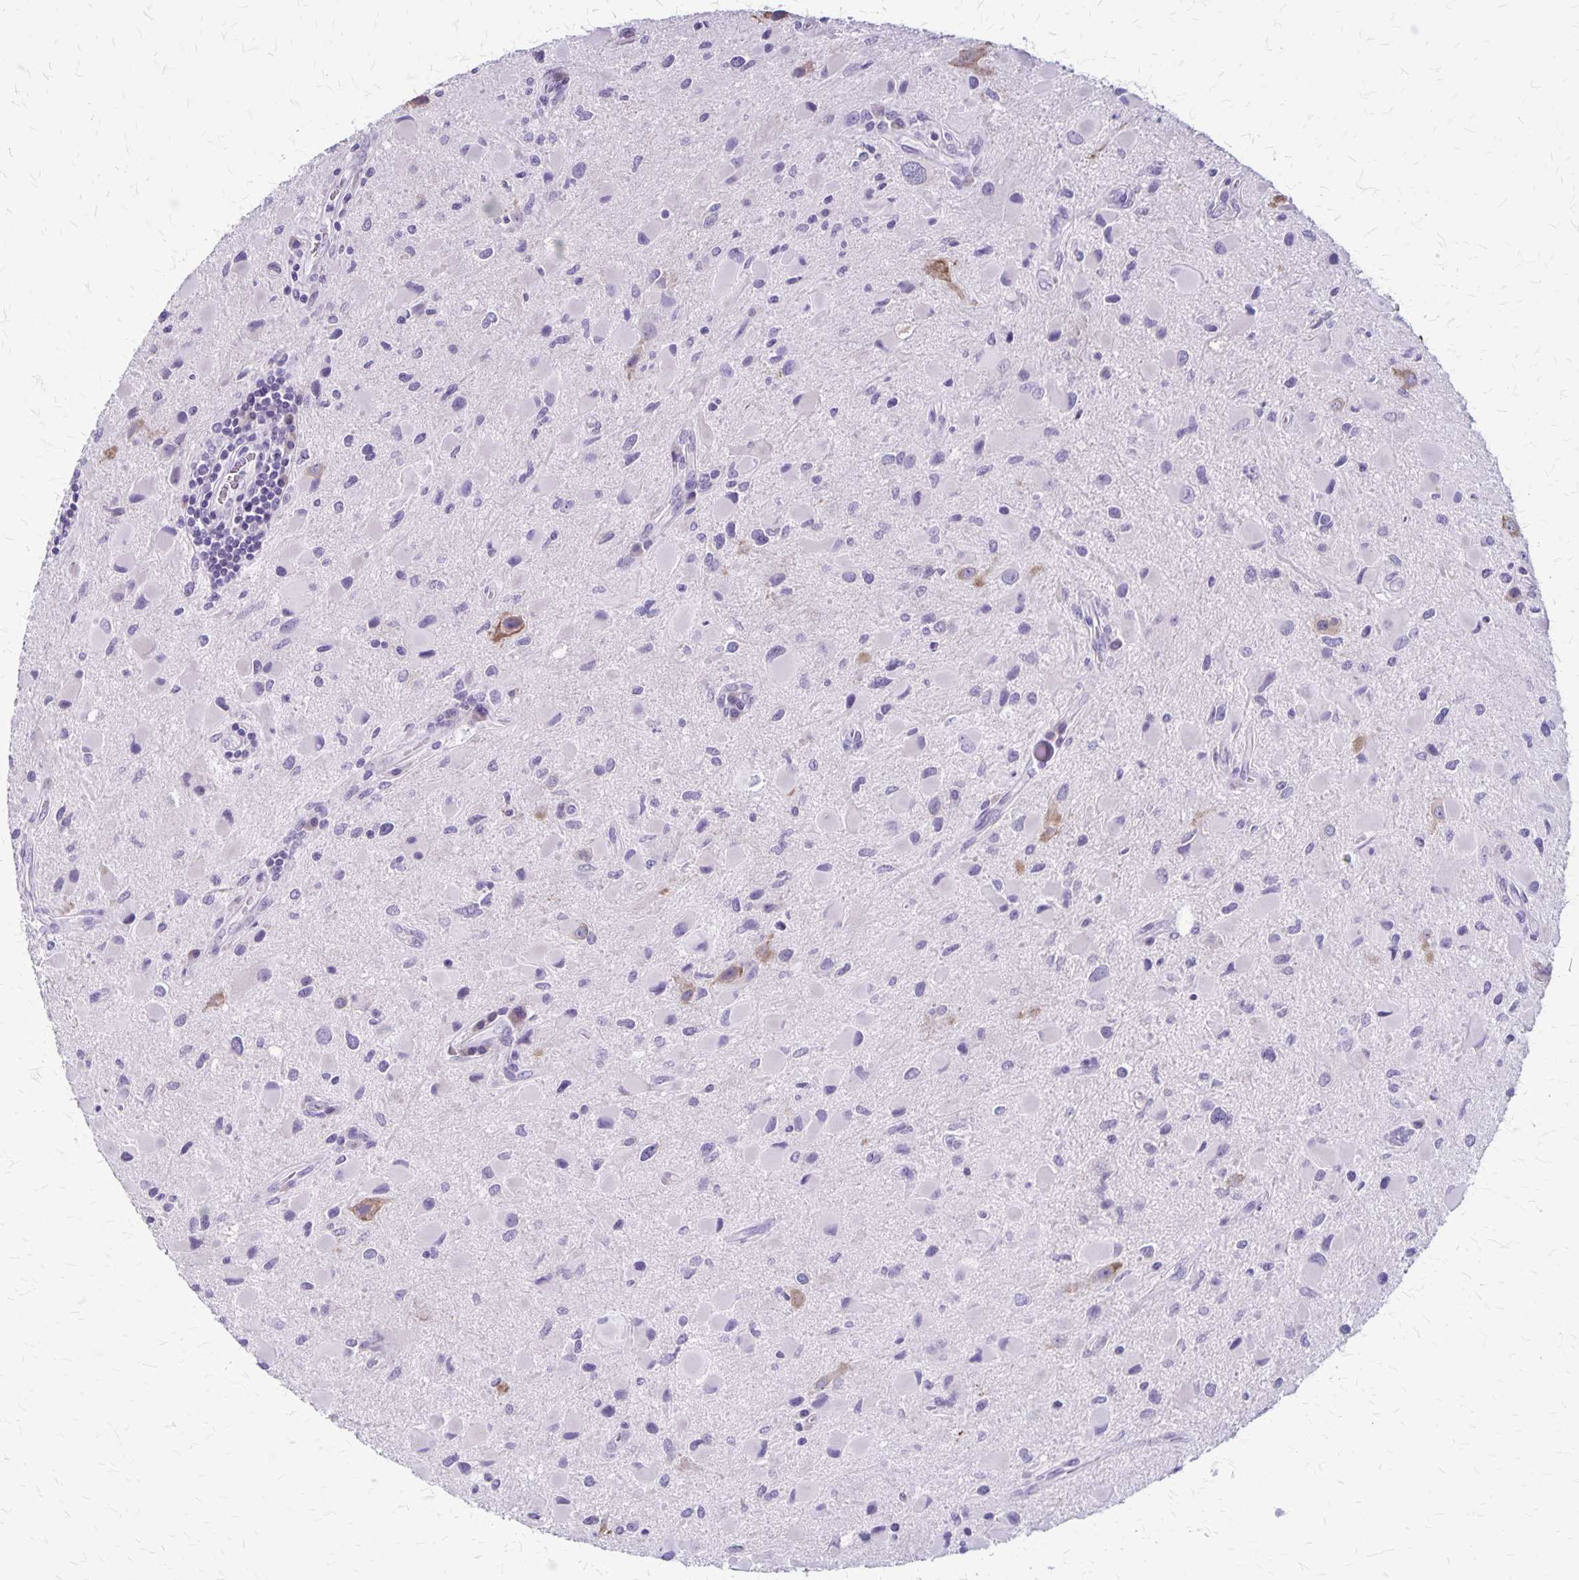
{"staining": {"intensity": "negative", "quantity": "none", "location": "none"}, "tissue": "glioma", "cell_type": "Tumor cells", "image_type": "cancer", "snomed": [{"axis": "morphology", "description": "Glioma, malignant, Low grade"}, {"axis": "topography", "description": "Brain"}], "caption": "Low-grade glioma (malignant) stained for a protein using immunohistochemistry demonstrates no expression tumor cells.", "gene": "PLXNB3", "patient": {"sex": "female", "age": 32}}